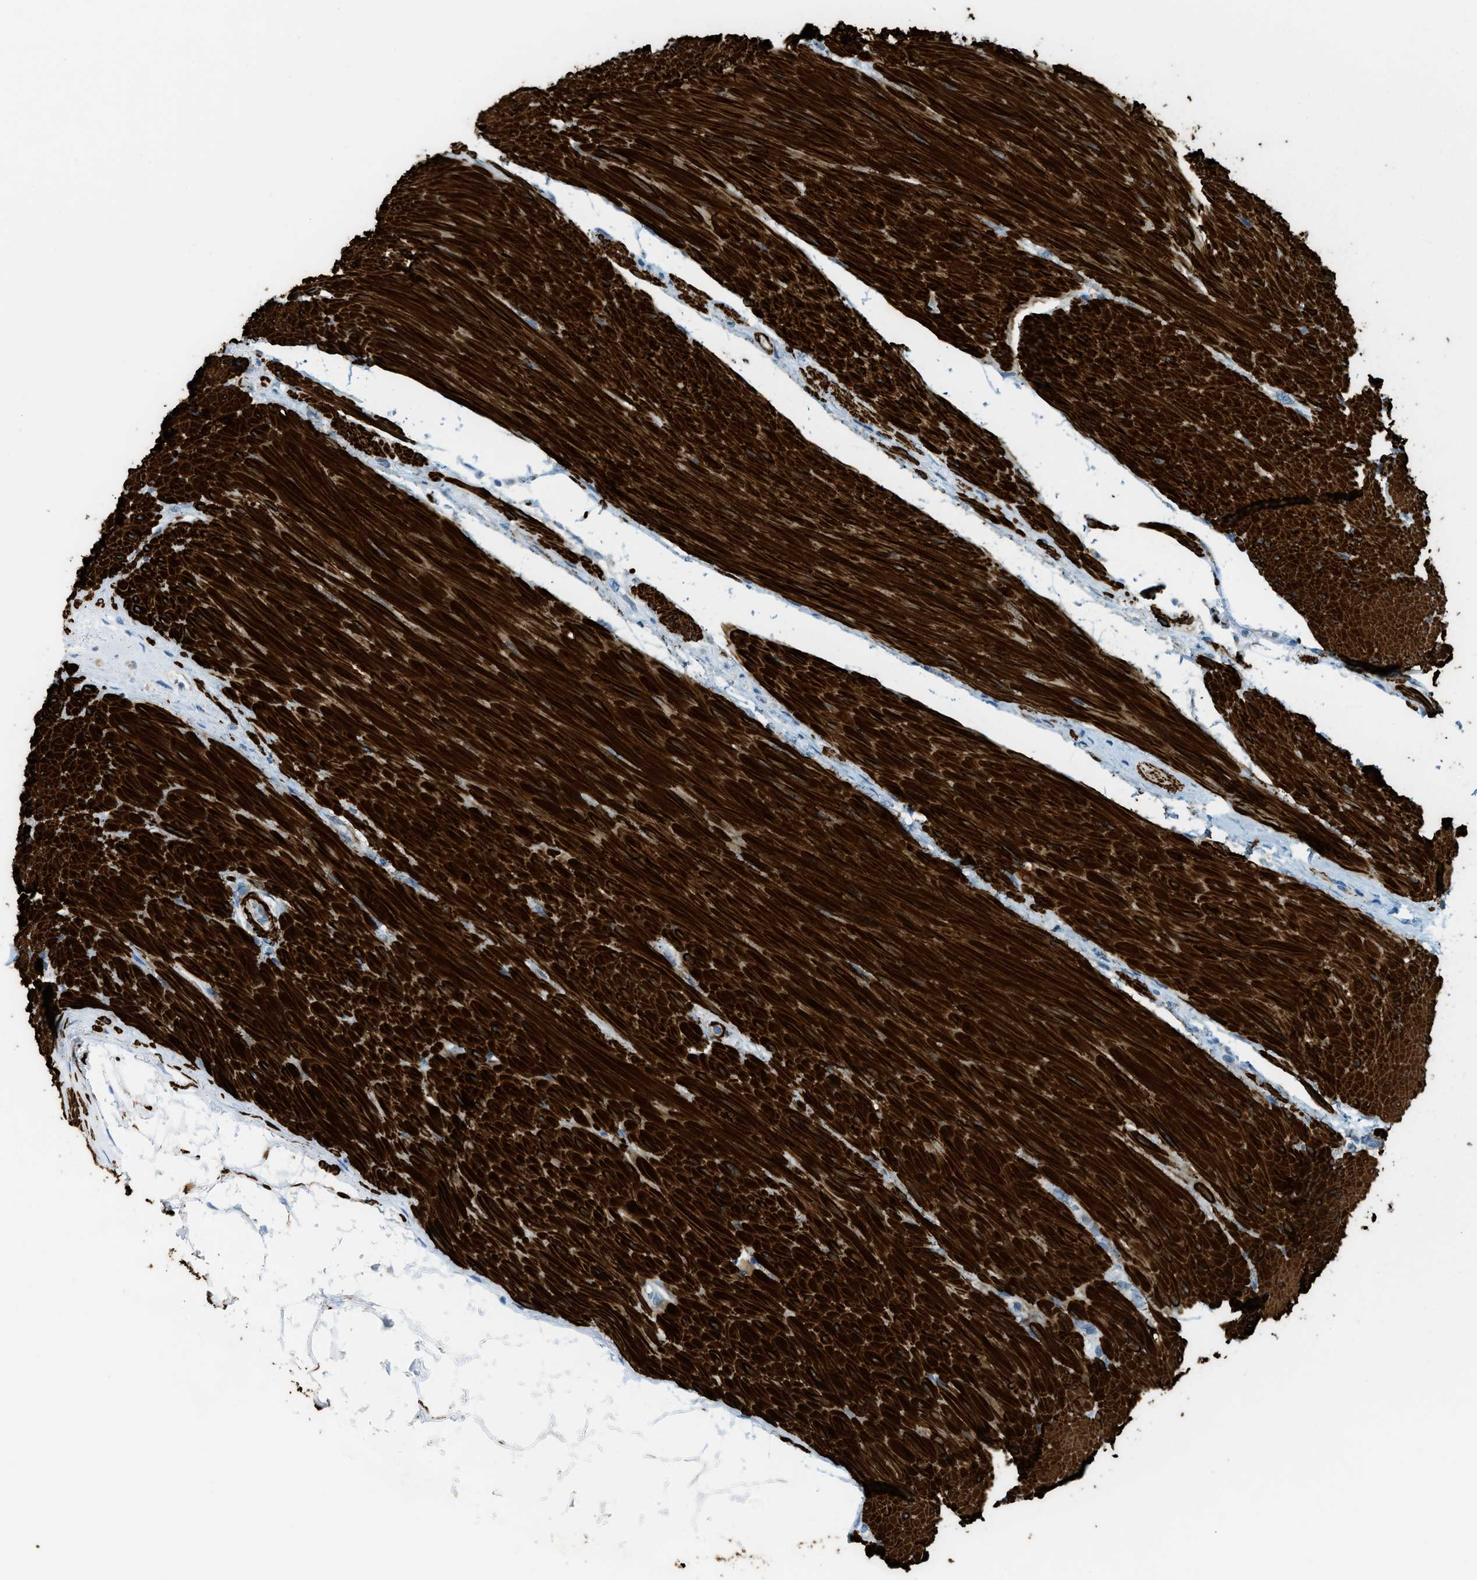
{"staining": {"intensity": "weak", "quantity": "<25%", "location": "cytoplasmic/membranous"}, "tissue": "colorectal cancer", "cell_type": "Tumor cells", "image_type": "cancer", "snomed": [{"axis": "morphology", "description": "Adenocarcinoma, NOS"}, {"axis": "topography", "description": "Rectum"}], "caption": "The immunohistochemistry micrograph has no significant expression in tumor cells of colorectal adenocarcinoma tissue. Nuclei are stained in blue.", "gene": "MYH11", "patient": {"sex": "male", "age": 51}}